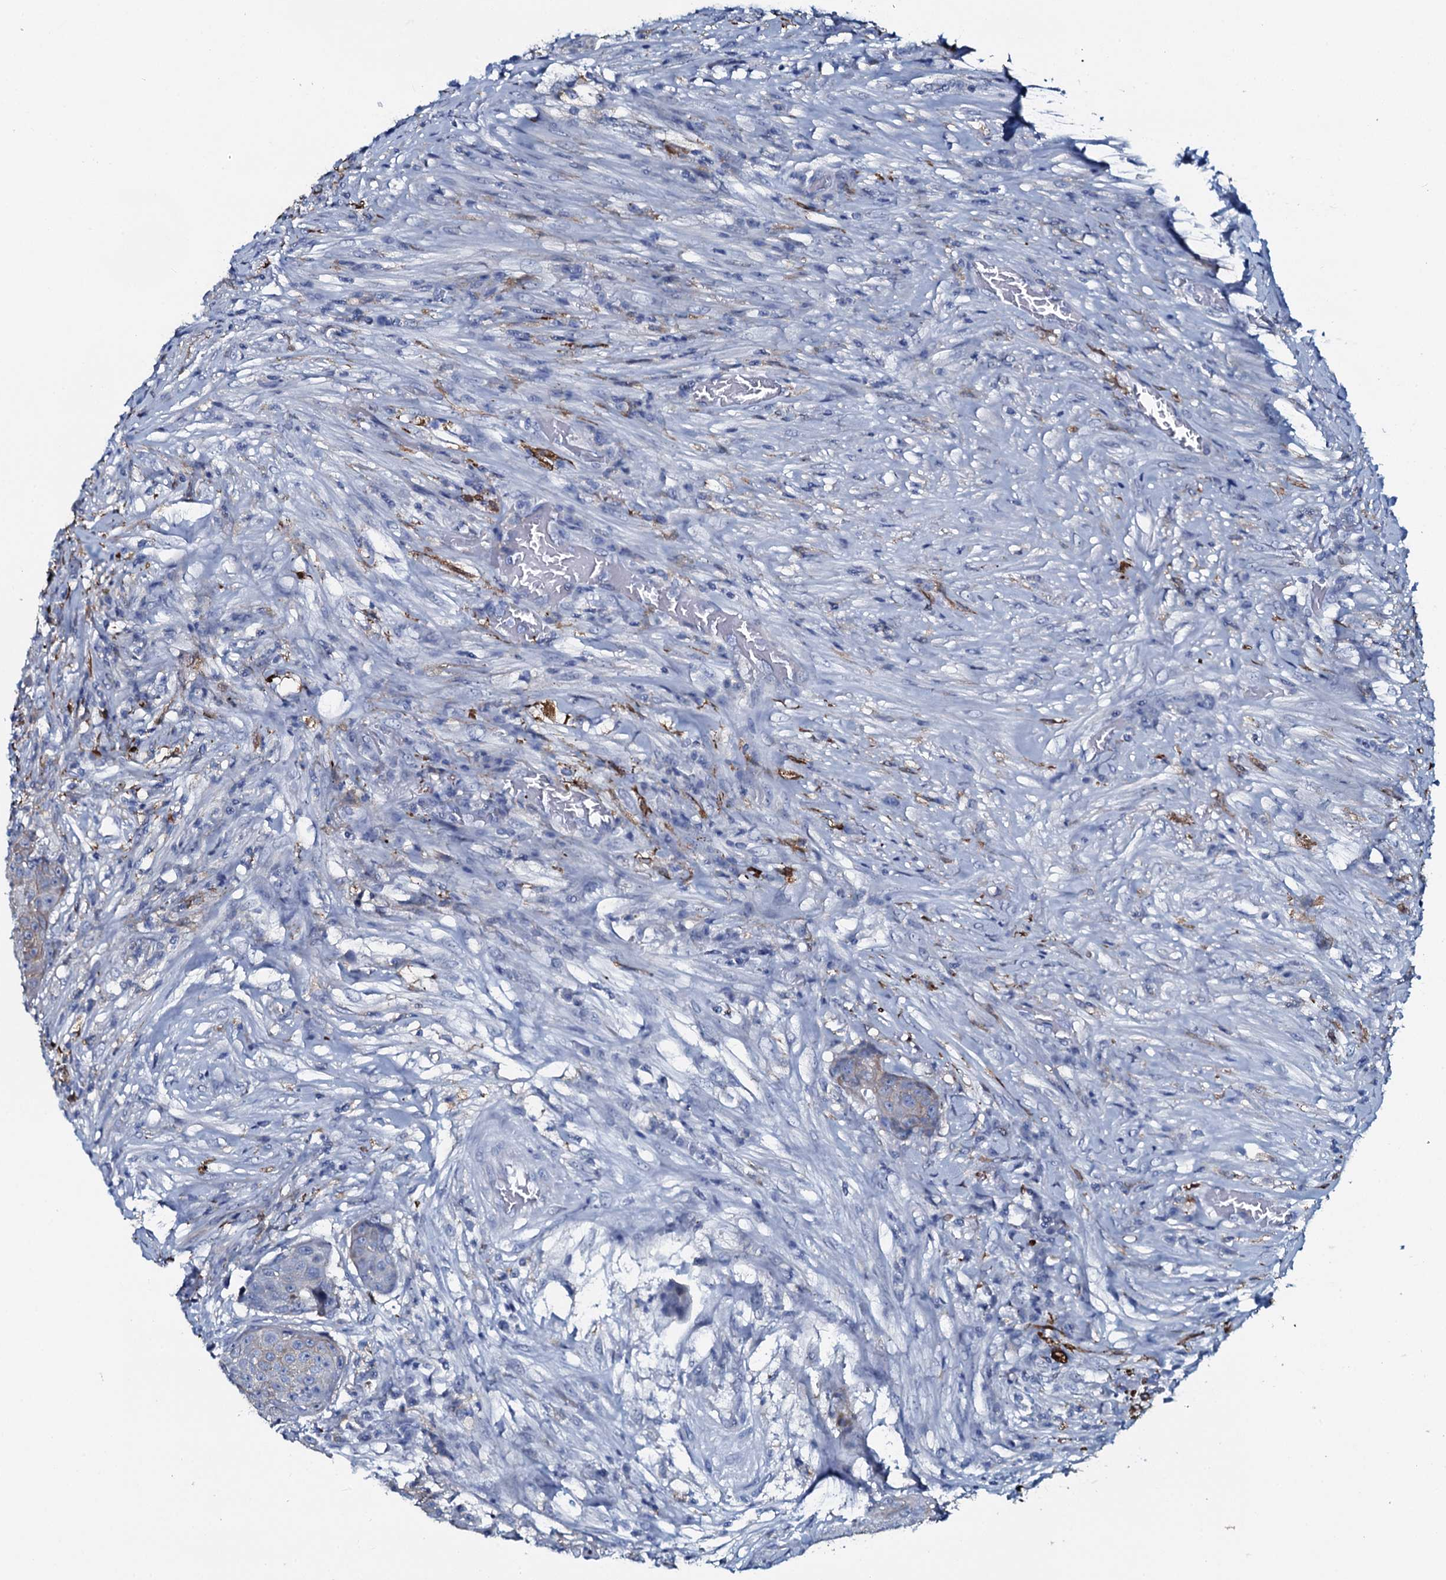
{"staining": {"intensity": "weak", "quantity": "<25%", "location": "cytoplasmic/membranous"}, "tissue": "urothelial cancer", "cell_type": "Tumor cells", "image_type": "cancer", "snomed": [{"axis": "morphology", "description": "Urothelial carcinoma, High grade"}, {"axis": "topography", "description": "Urinary bladder"}], "caption": "This is an IHC photomicrograph of human urothelial cancer. There is no positivity in tumor cells.", "gene": "SLC4A7", "patient": {"sex": "female", "age": 63}}